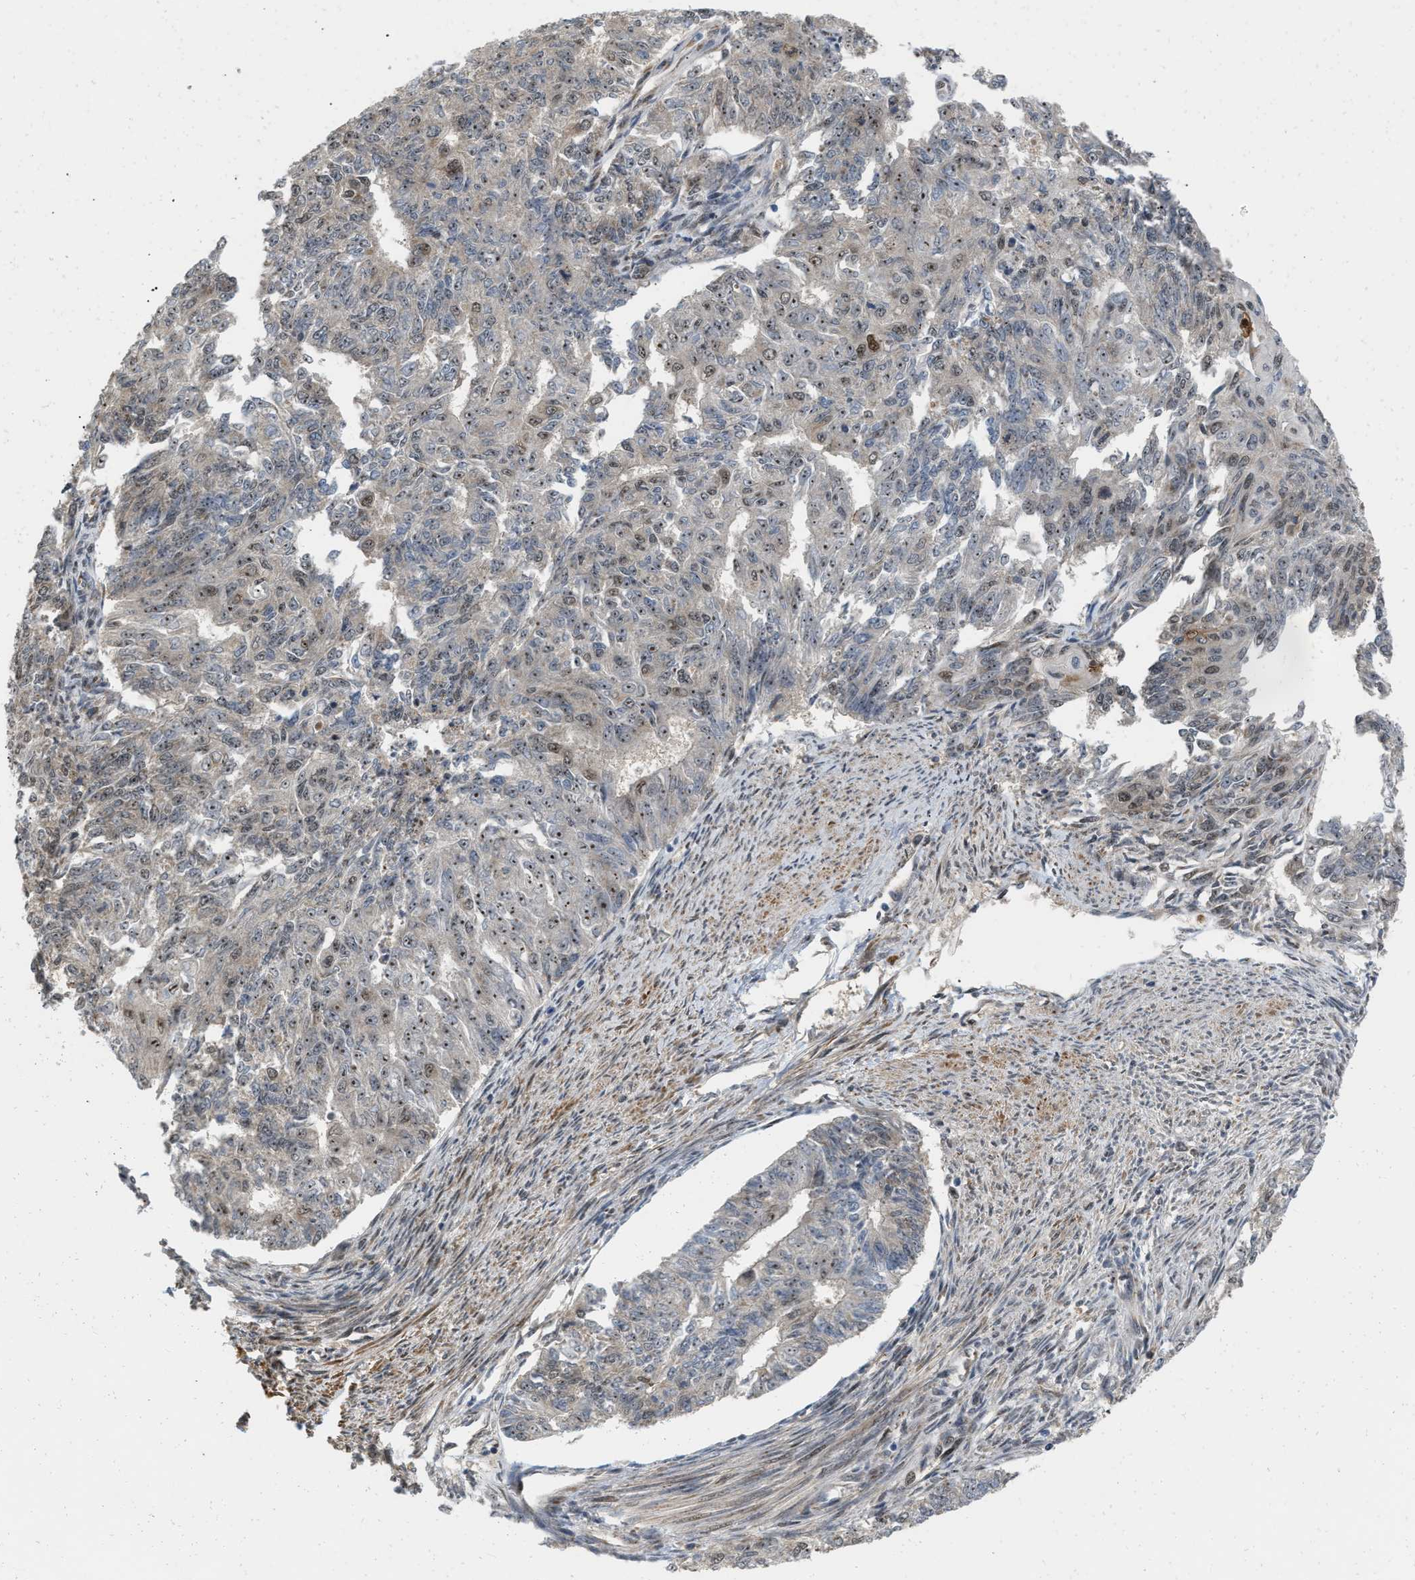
{"staining": {"intensity": "moderate", "quantity": ">75%", "location": "nuclear"}, "tissue": "endometrial cancer", "cell_type": "Tumor cells", "image_type": "cancer", "snomed": [{"axis": "morphology", "description": "Adenocarcinoma, NOS"}, {"axis": "topography", "description": "Endometrium"}], "caption": "Tumor cells reveal medium levels of moderate nuclear staining in about >75% of cells in human endometrial cancer.", "gene": "ANKRD11", "patient": {"sex": "female", "age": 32}}